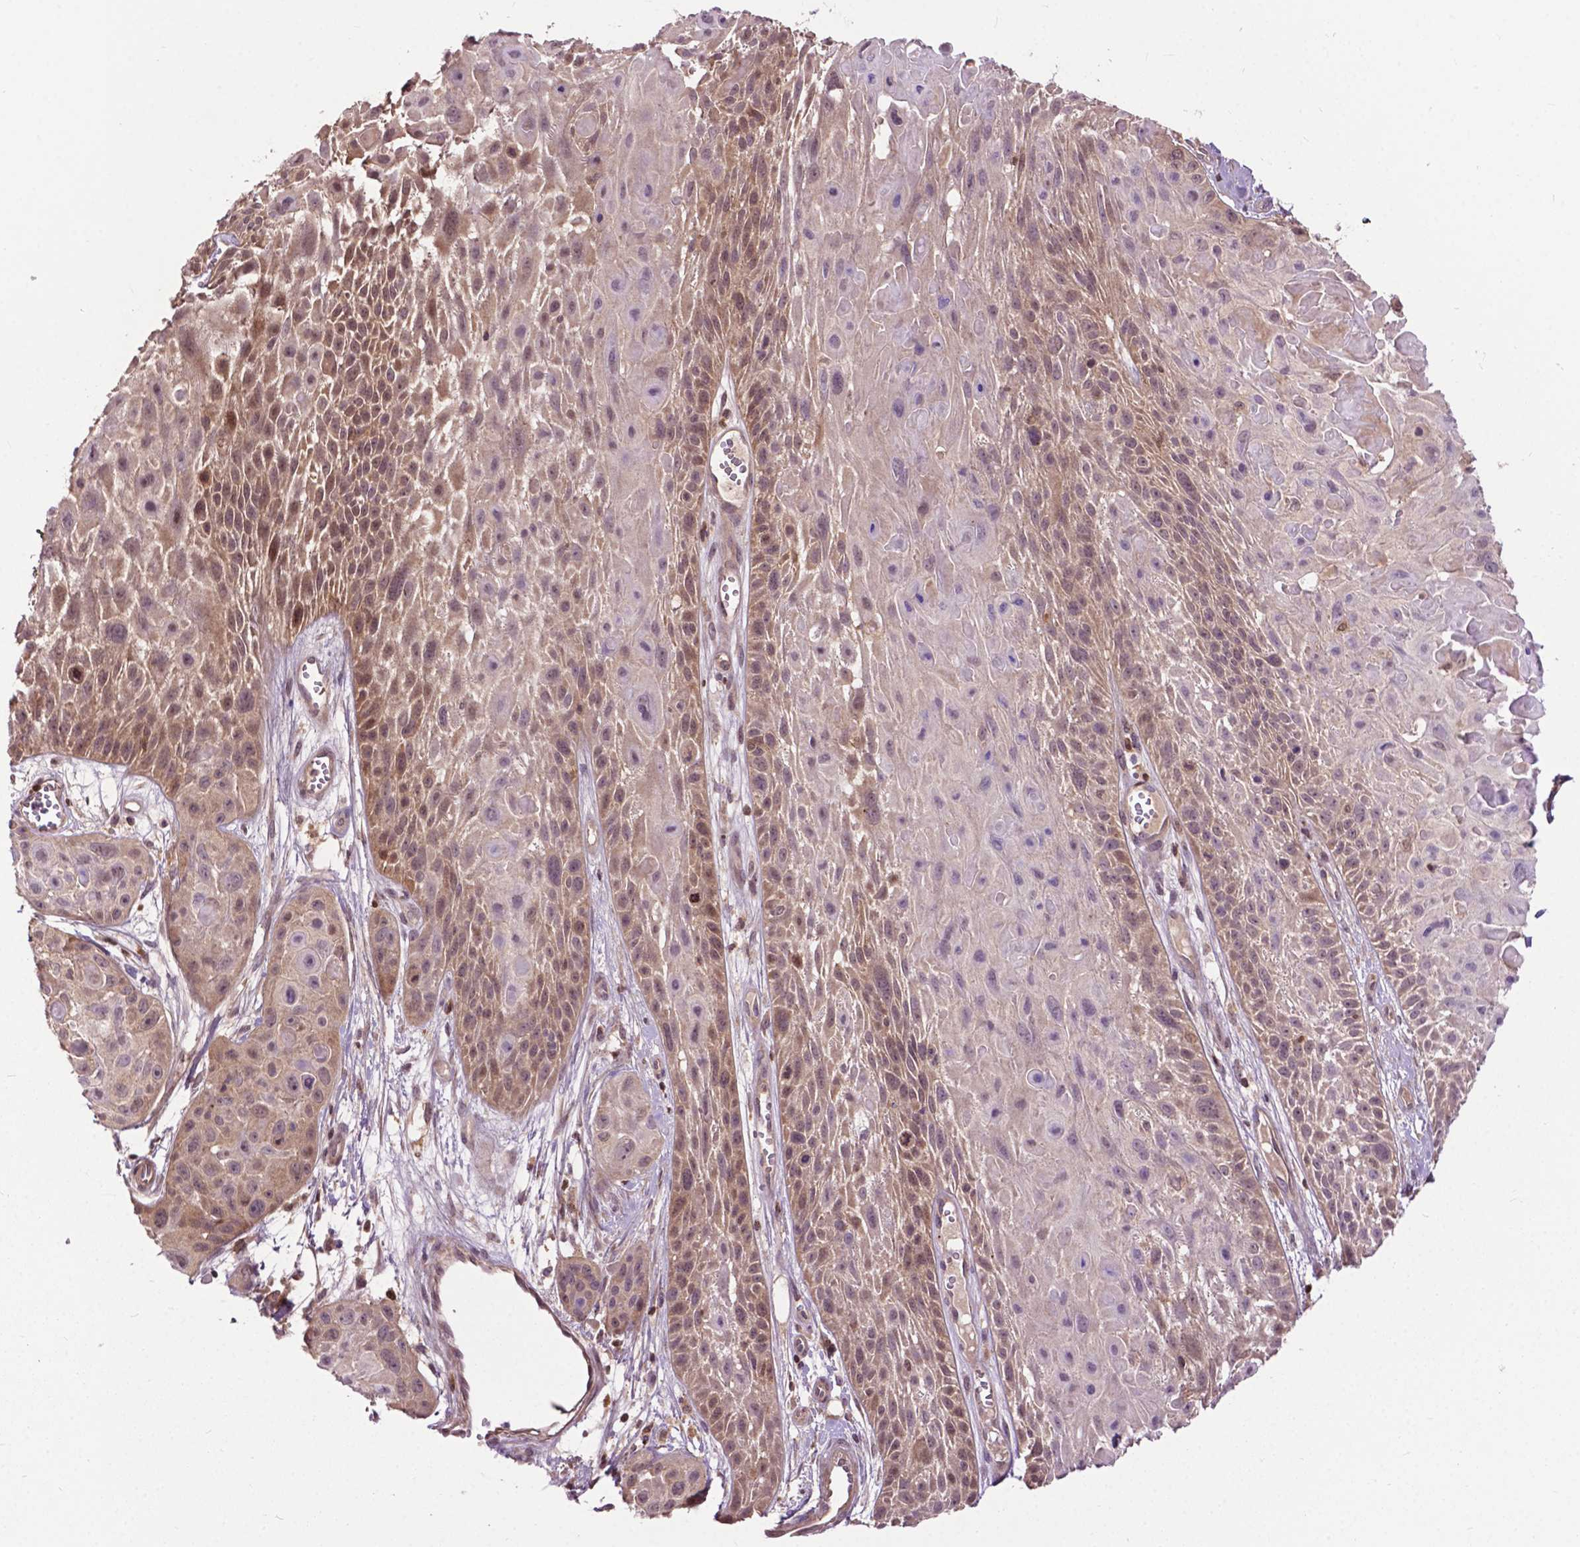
{"staining": {"intensity": "moderate", "quantity": "25%-75%", "location": "cytoplasmic/membranous"}, "tissue": "skin cancer", "cell_type": "Tumor cells", "image_type": "cancer", "snomed": [{"axis": "morphology", "description": "Squamous cell carcinoma, NOS"}, {"axis": "topography", "description": "Skin"}, {"axis": "topography", "description": "Anal"}], "caption": "Protein analysis of skin cancer tissue exhibits moderate cytoplasmic/membranous staining in about 25%-75% of tumor cells.", "gene": "CHMP4A", "patient": {"sex": "female", "age": 75}}